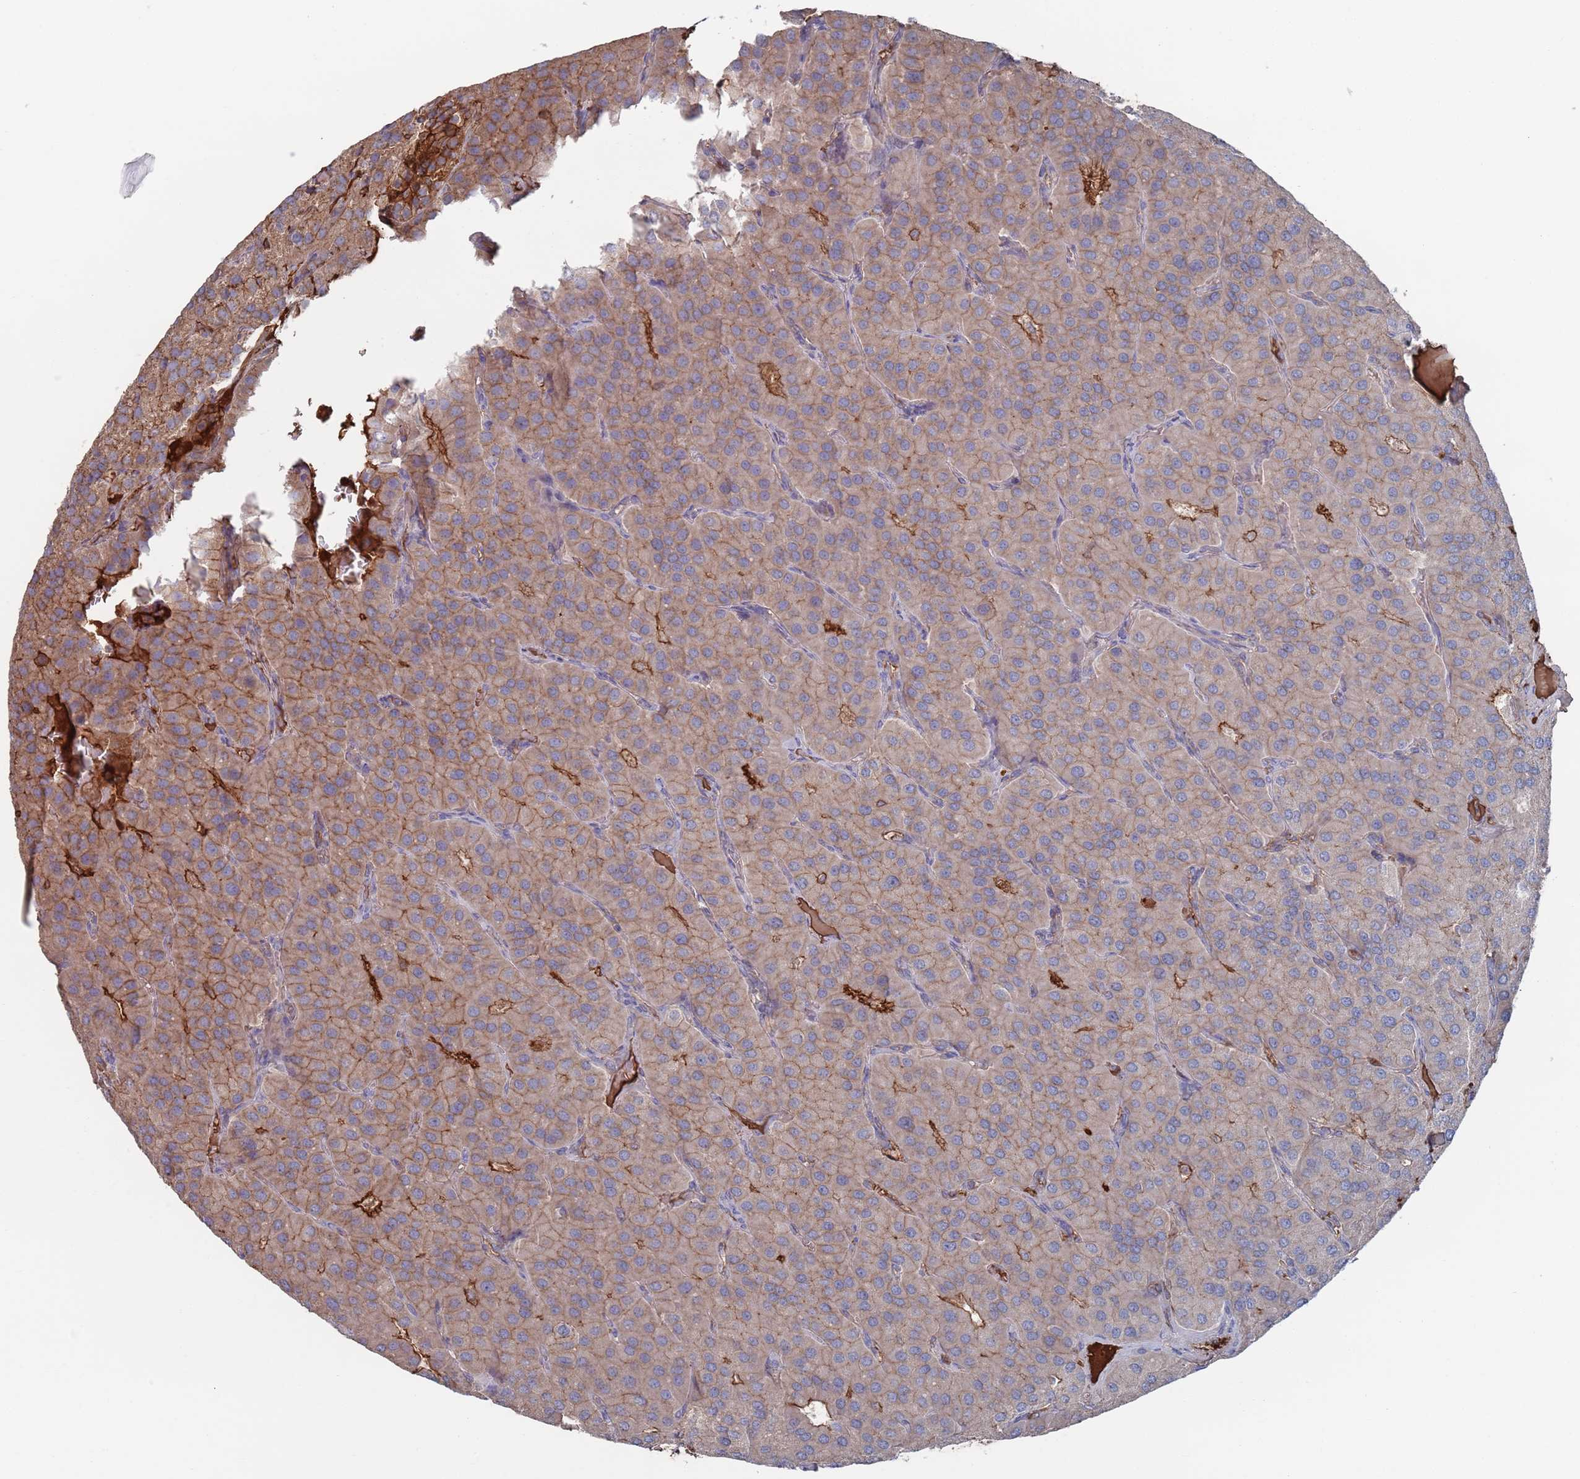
{"staining": {"intensity": "moderate", "quantity": ">75%", "location": "cytoplasmic/membranous"}, "tissue": "parathyroid gland", "cell_type": "Glandular cells", "image_type": "normal", "snomed": [{"axis": "morphology", "description": "Normal tissue, NOS"}, {"axis": "morphology", "description": "Adenoma, NOS"}, {"axis": "topography", "description": "Parathyroid gland"}], "caption": "Immunohistochemistry (DAB) staining of benign human parathyroid gland exhibits moderate cytoplasmic/membranous protein staining in about >75% of glandular cells.", "gene": "PLEKHA4", "patient": {"sex": "female", "age": 86}}